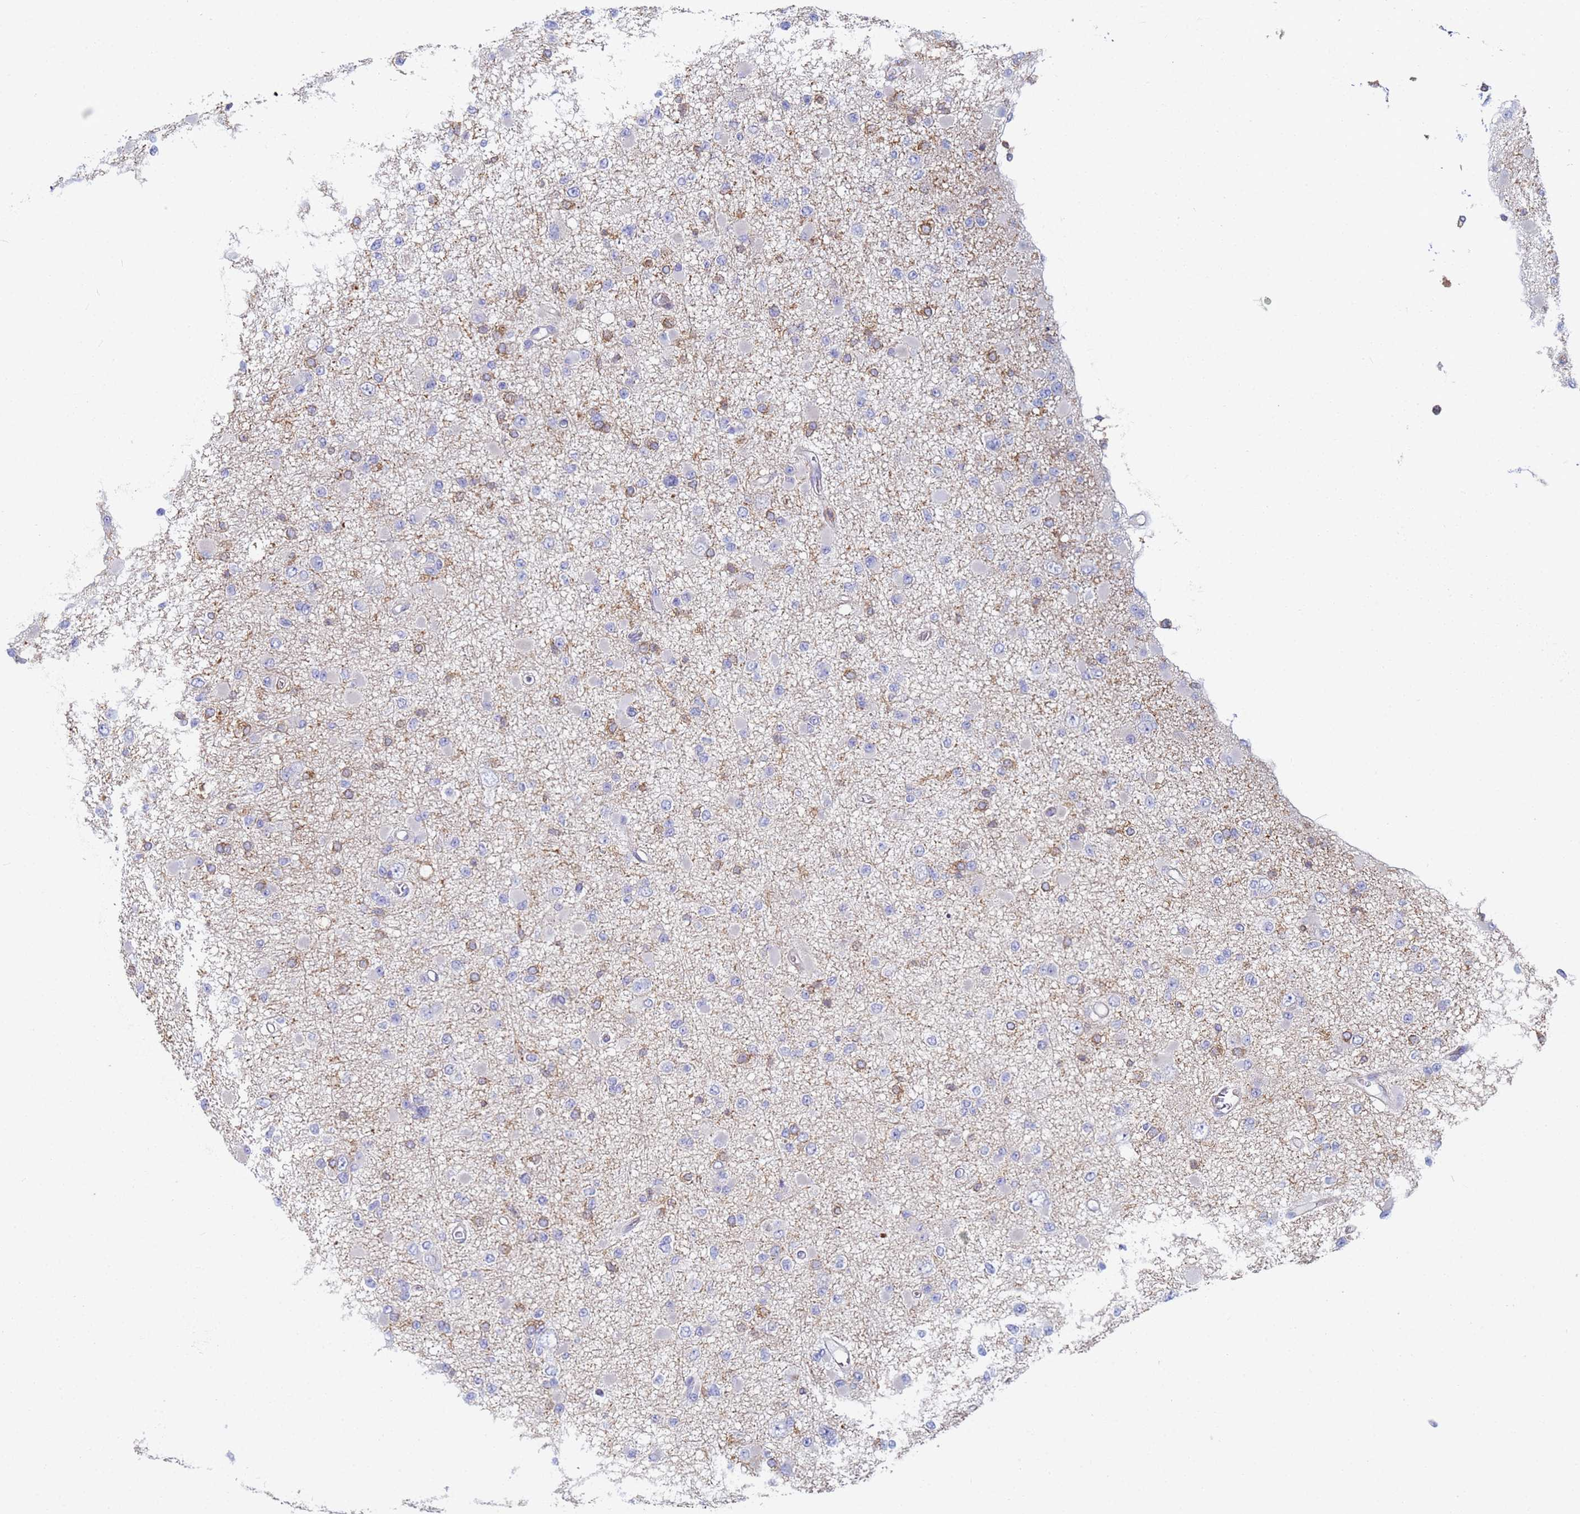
{"staining": {"intensity": "moderate", "quantity": "<25%", "location": "cytoplasmic/membranous"}, "tissue": "glioma", "cell_type": "Tumor cells", "image_type": "cancer", "snomed": [{"axis": "morphology", "description": "Glioma, malignant, Low grade"}, {"axis": "topography", "description": "Brain"}], "caption": "Protein analysis of glioma tissue displays moderate cytoplasmic/membranous expression in about <25% of tumor cells.", "gene": "ZNG1B", "patient": {"sex": "female", "age": 22}}